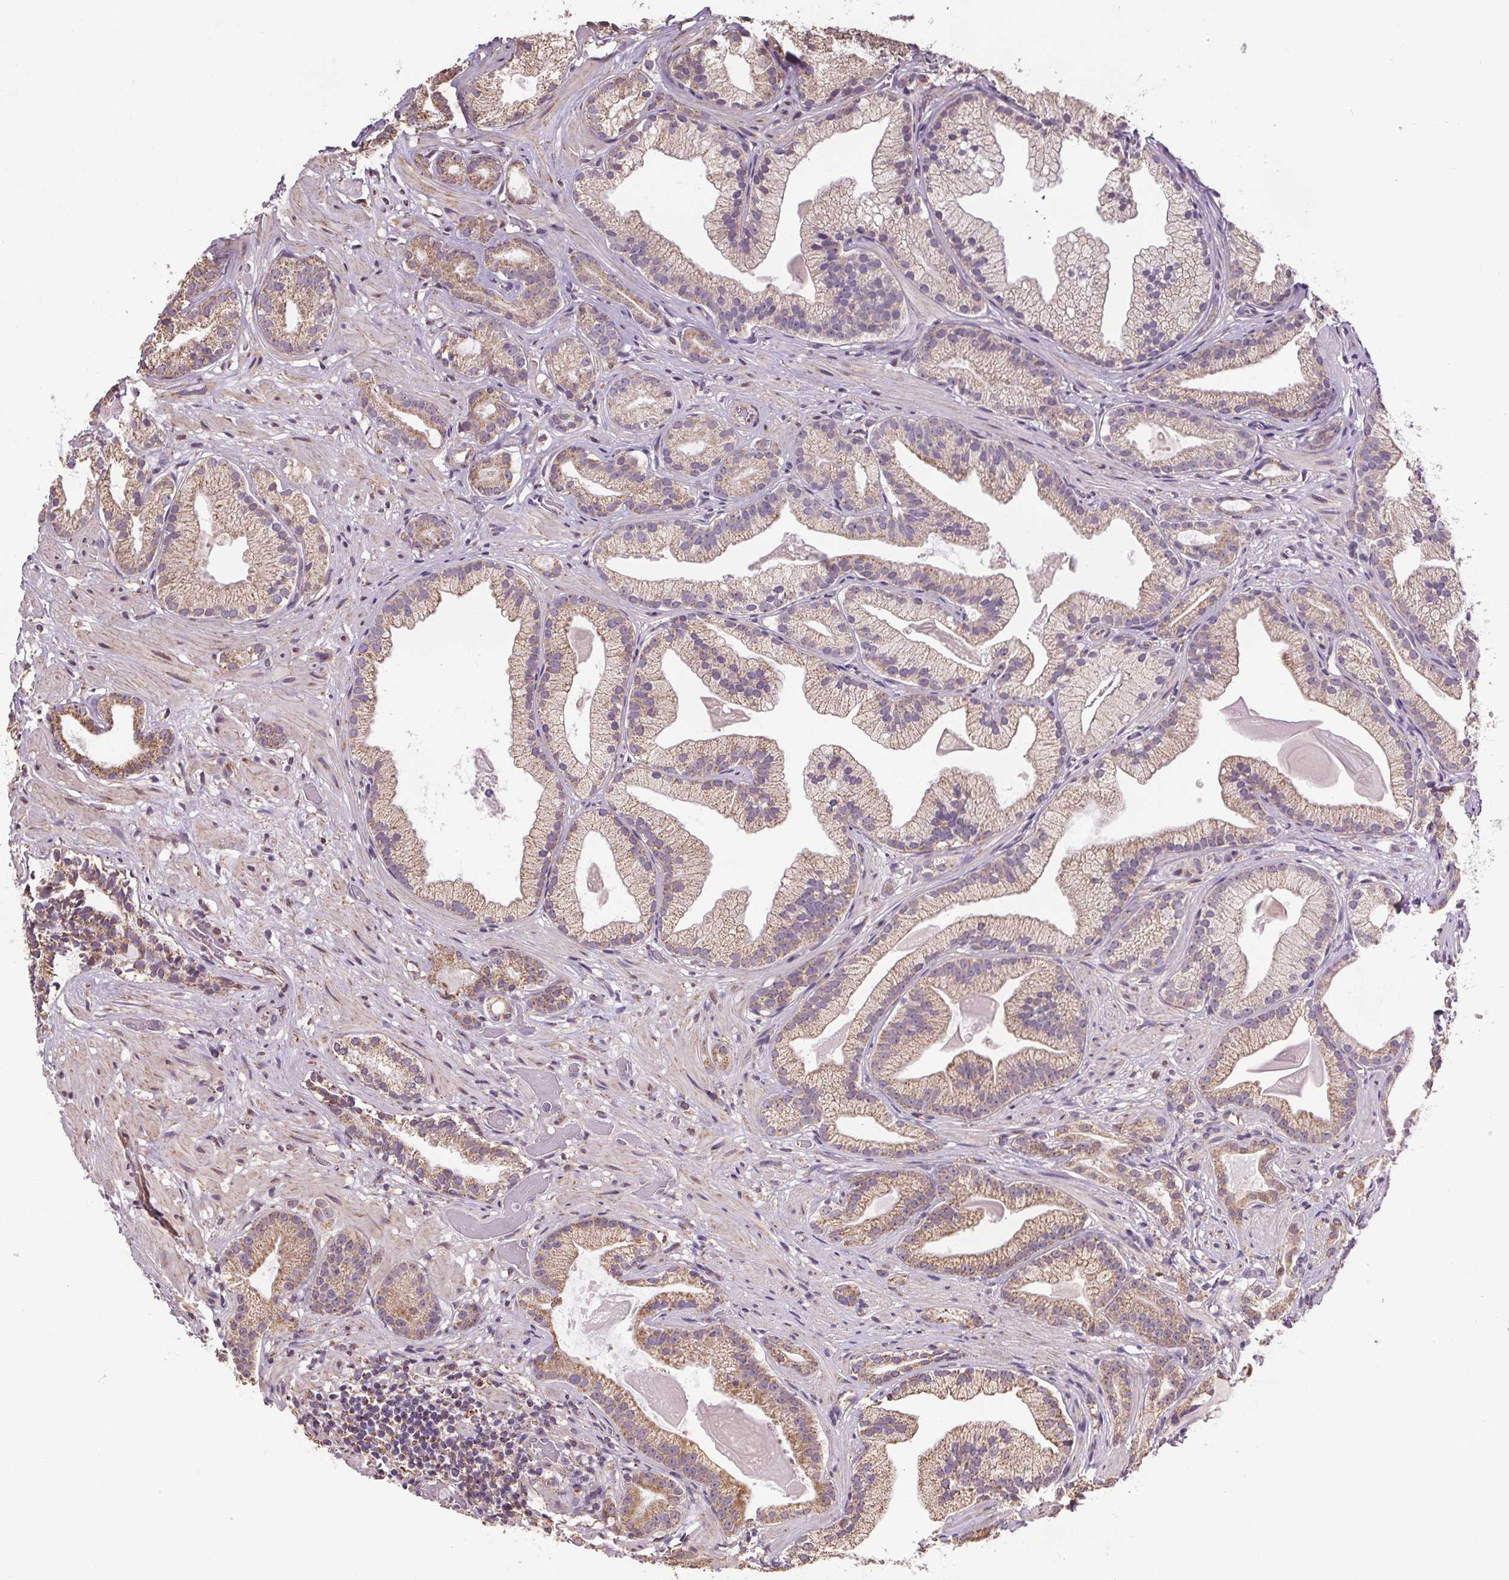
{"staining": {"intensity": "weak", "quantity": ">75%", "location": "cytoplasmic/membranous"}, "tissue": "prostate cancer", "cell_type": "Tumor cells", "image_type": "cancer", "snomed": [{"axis": "morphology", "description": "Adenocarcinoma, Low grade"}, {"axis": "topography", "description": "Prostate"}], "caption": "Tumor cells display low levels of weak cytoplasmic/membranous staining in about >75% of cells in adenocarcinoma (low-grade) (prostate).", "gene": "ZNF548", "patient": {"sex": "male", "age": 57}}